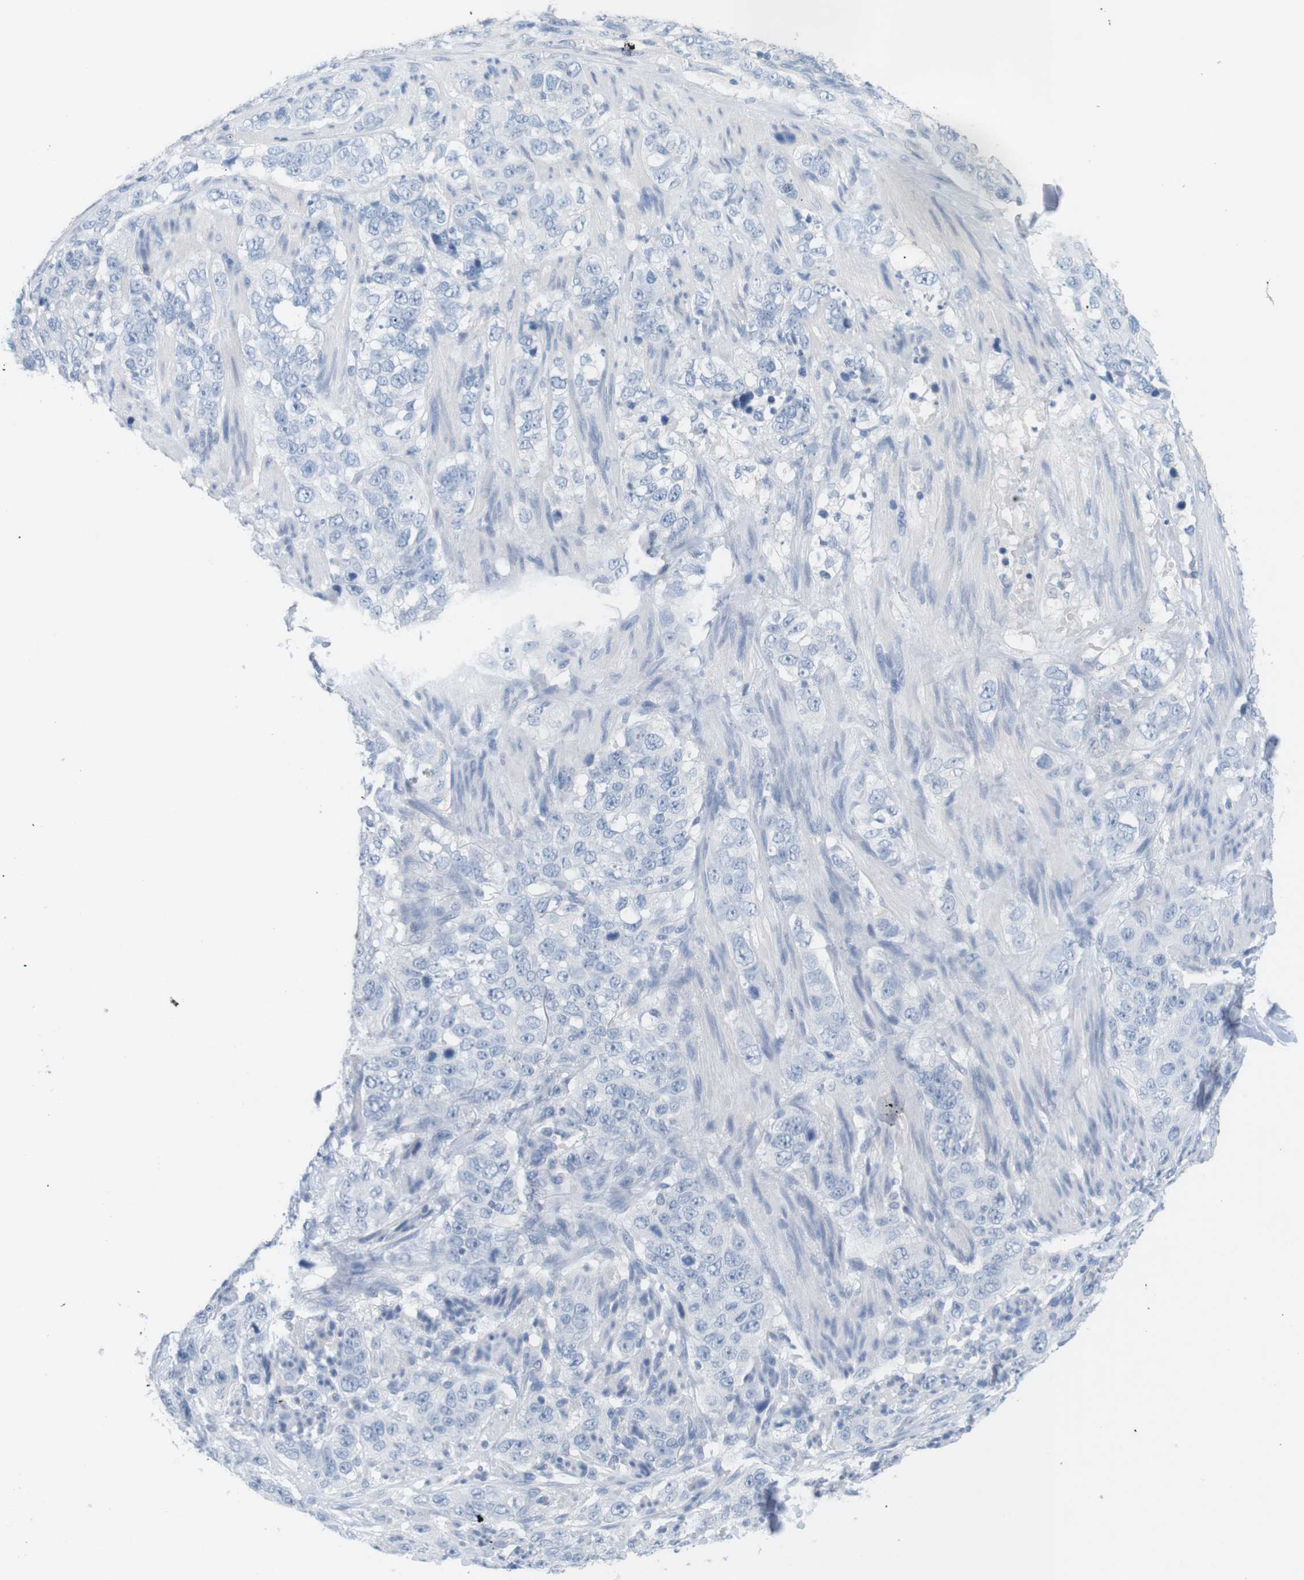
{"staining": {"intensity": "negative", "quantity": "none", "location": "none"}, "tissue": "stomach cancer", "cell_type": "Tumor cells", "image_type": "cancer", "snomed": [{"axis": "morphology", "description": "Adenocarcinoma, NOS"}, {"axis": "topography", "description": "Stomach"}], "caption": "Micrograph shows no significant protein staining in tumor cells of stomach cancer (adenocarcinoma).", "gene": "HBG2", "patient": {"sex": "male", "age": 48}}